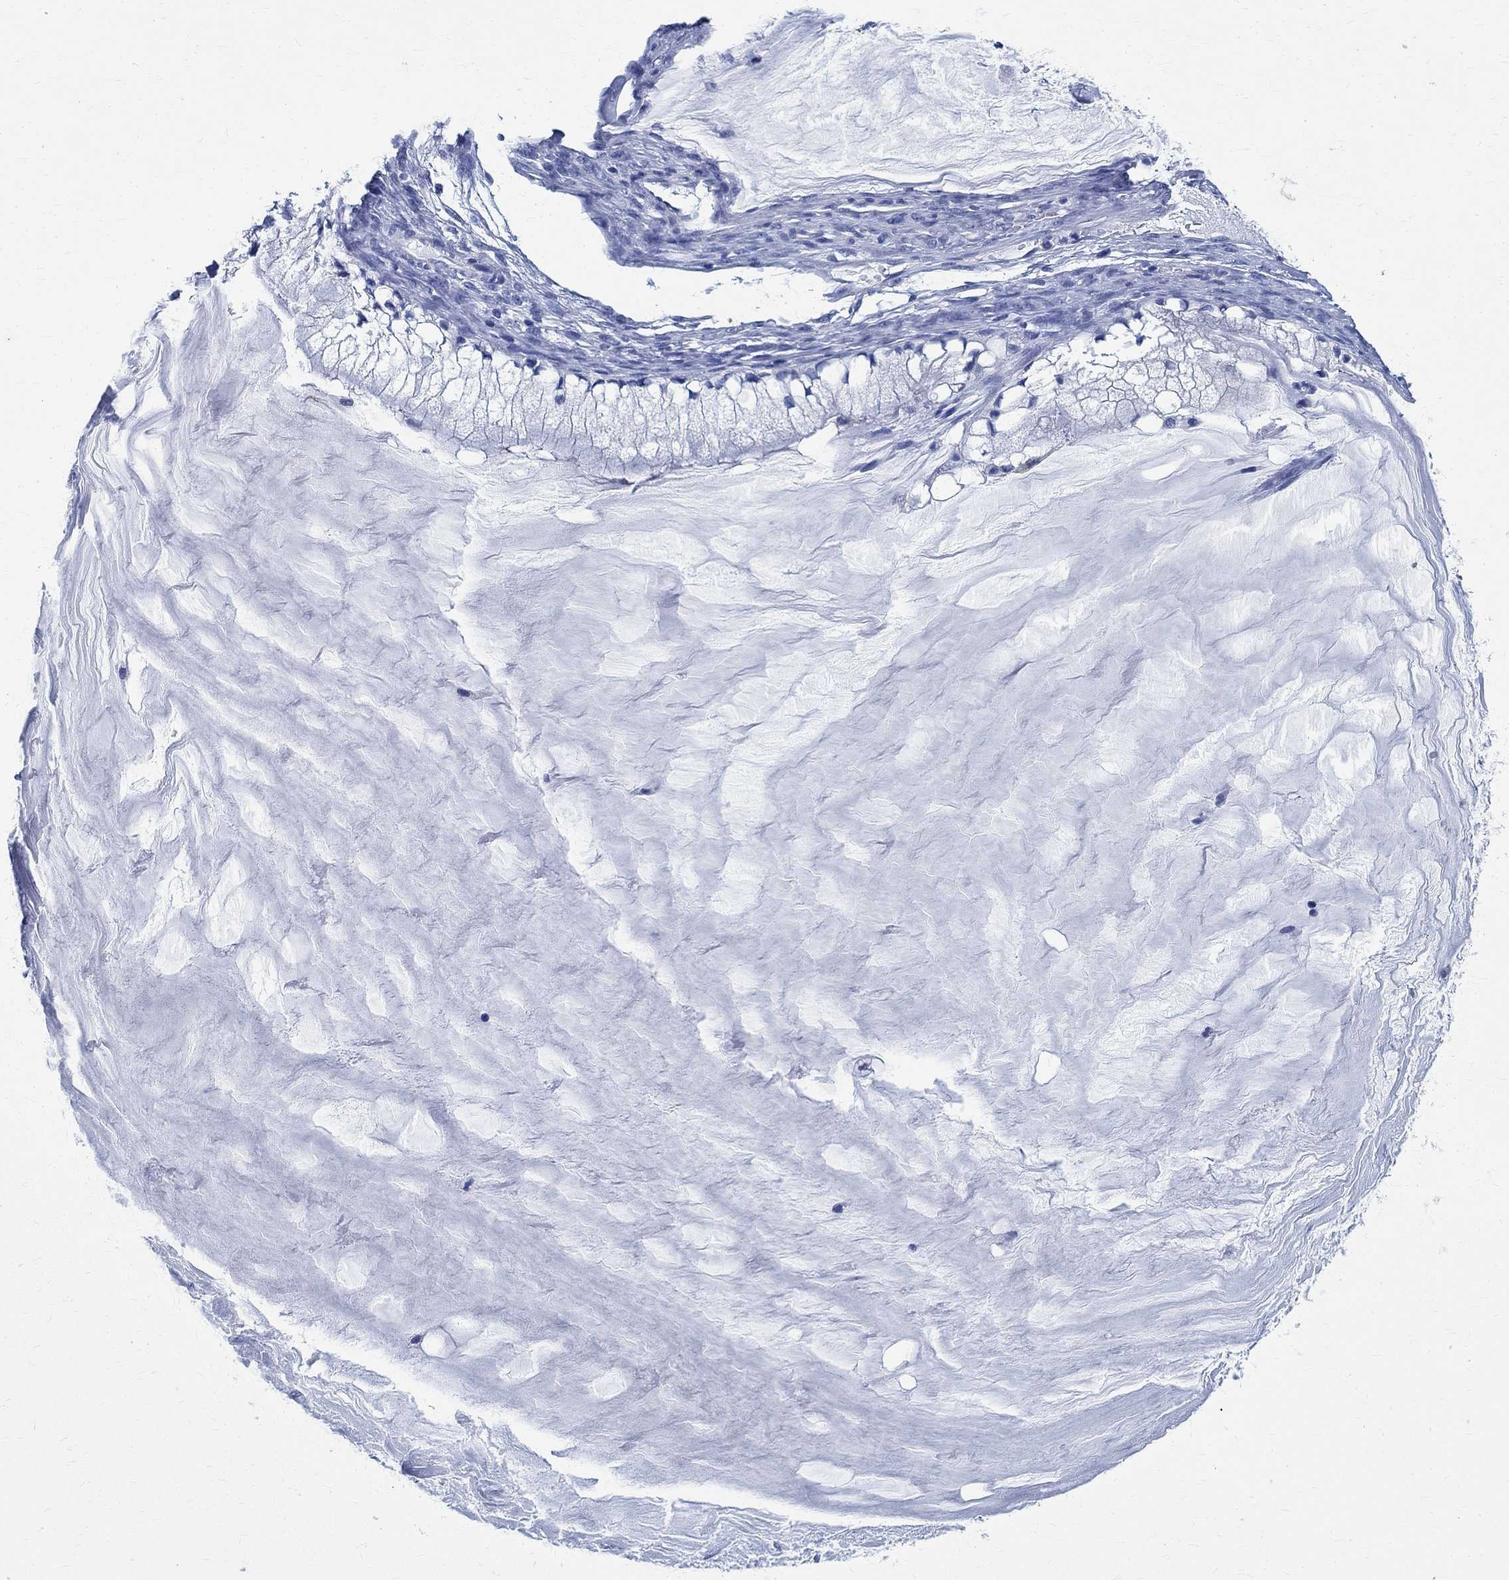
{"staining": {"intensity": "negative", "quantity": "none", "location": "none"}, "tissue": "ovarian cancer", "cell_type": "Tumor cells", "image_type": "cancer", "snomed": [{"axis": "morphology", "description": "Cystadenocarcinoma, mucinous, NOS"}, {"axis": "topography", "description": "Ovary"}], "caption": "The IHC micrograph has no significant staining in tumor cells of ovarian cancer (mucinous cystadenocarcinoma) tissue. (Stains: DAB immunohistochemistry (IHC) with hematoxylin counter stain, Microscopy: brightfield microscopy at high magnification).", "gene": "TMEM221", "patient": {"sex": "female", "age": 57}}